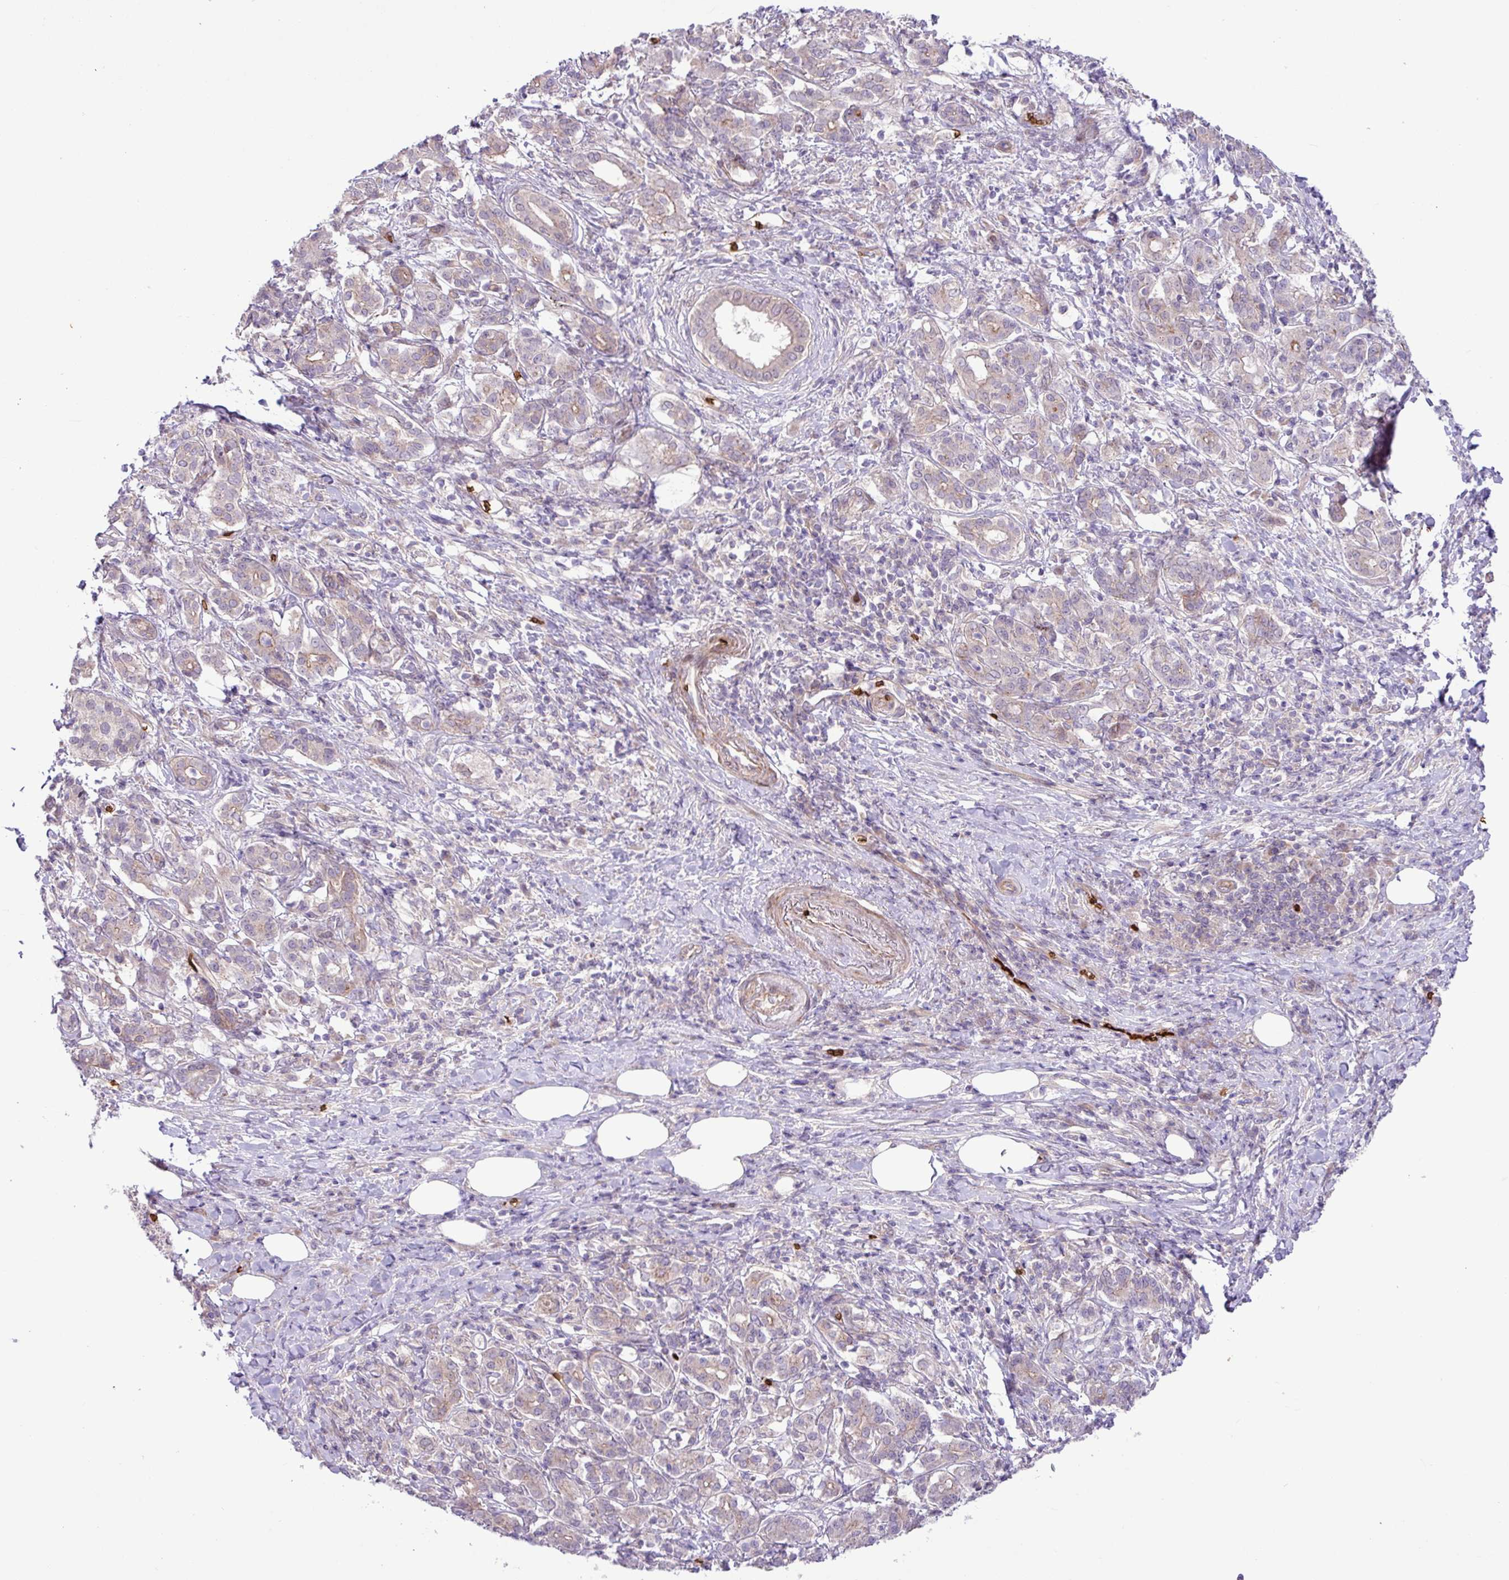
{"staining": {"intensity": "weak", "quantity": "<25%", "location": "cytoplasmic/membranous"}, "tissue": "pancreatic cancer", "cell_type": "Tumor cells", "image_type": "cancer", "snomed": [{"axis": "morphology", "description": "Adenocarcinoma, NOS"}, {"axis": "topography", "description": "Pancreas"}], "caption": "IHC image of pancreatic adenocarcinoma stained for a protein (brown), which reveals no expression in tumor cells. The staining was performed using DAB (3,3'-diaminobenzidine) to visualize the protein expression in brown, while the nuclei were stained in blue with hematoxylin (Magnification: 20x).", "gene": "RAD21L1", "patient": {"sex": "male", "age": 63}}